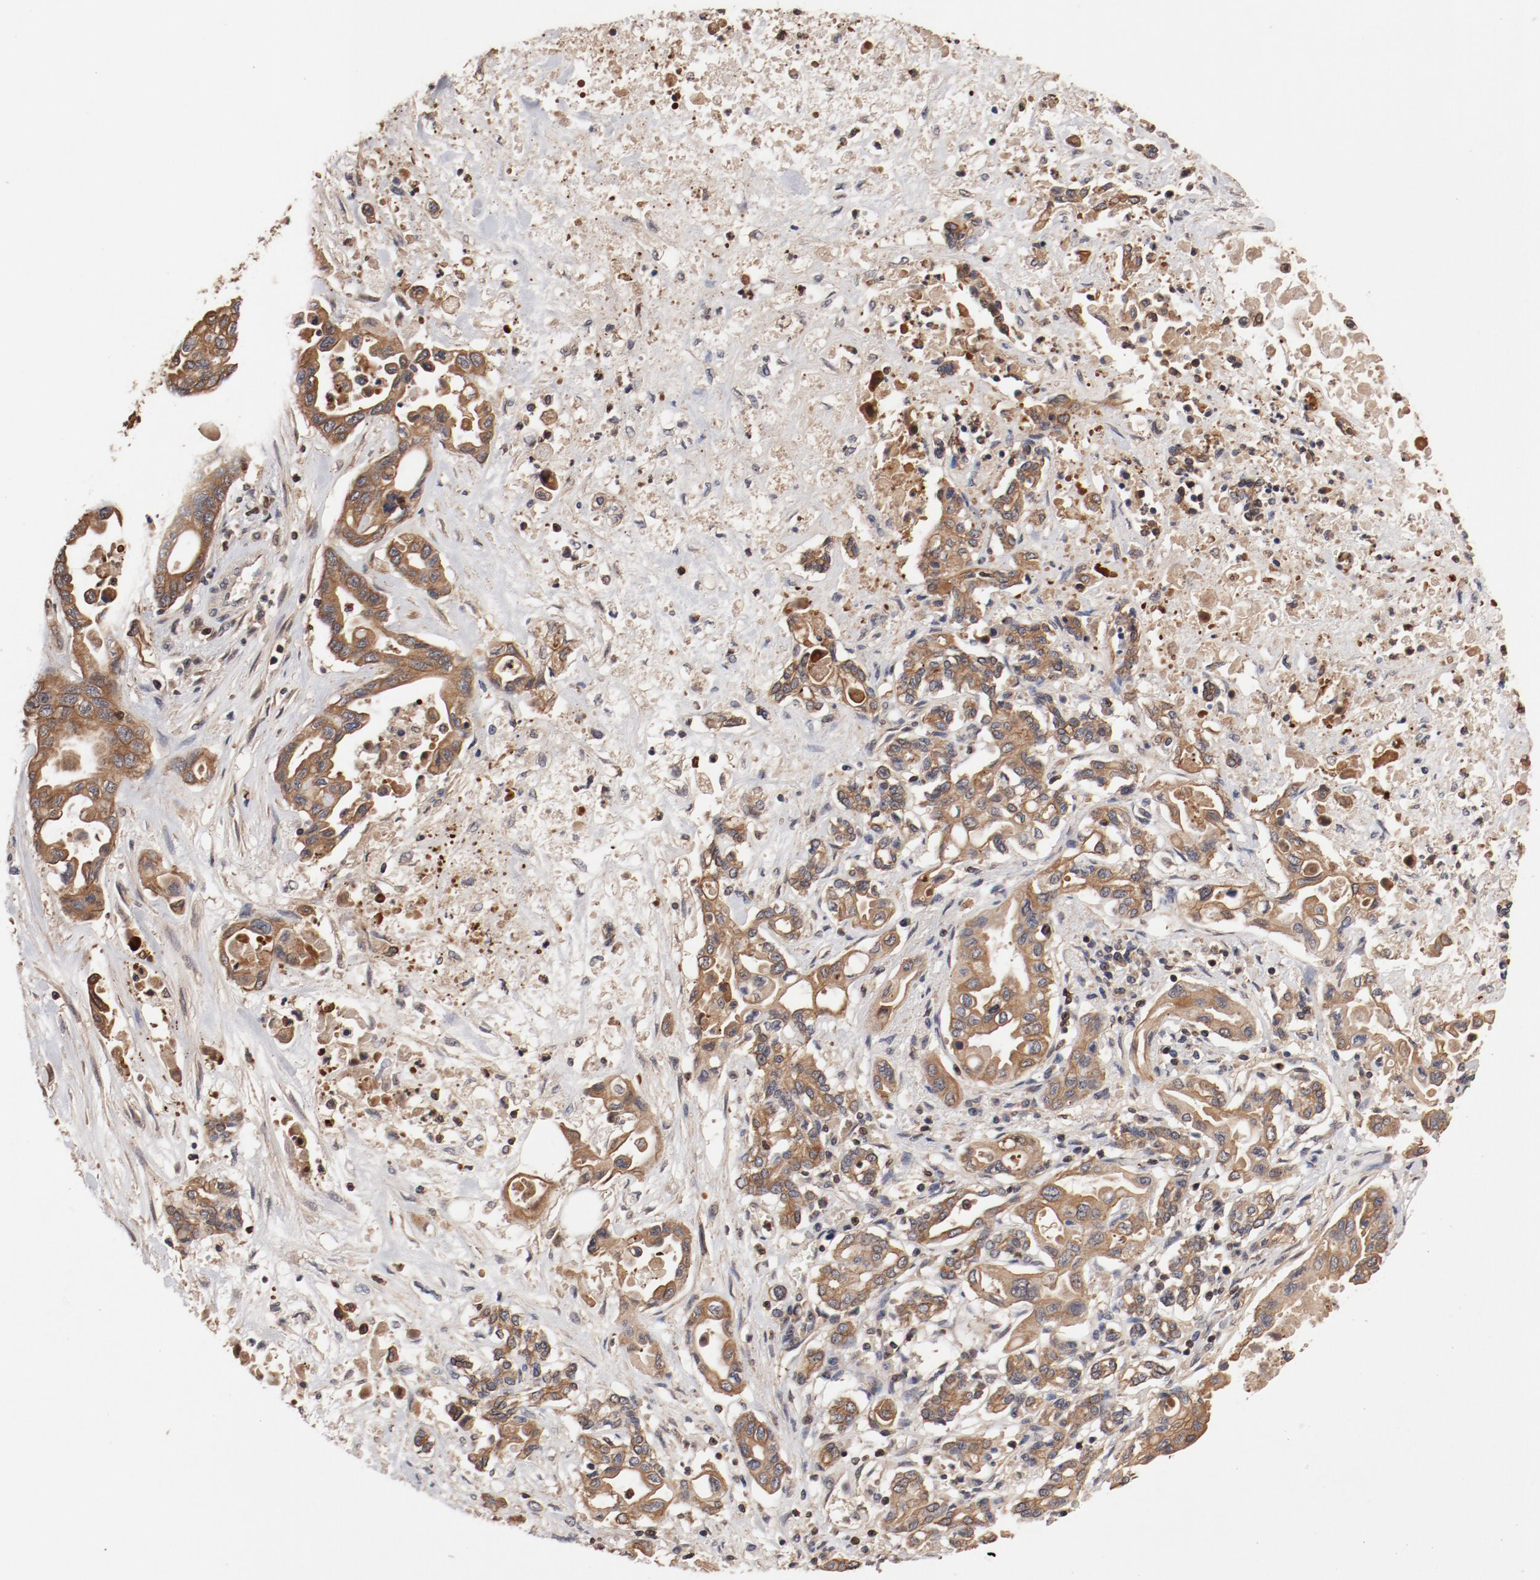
{"staining": {"intensity": "moderate", "quantity": ">75%", "location": "cytoplasmic/membranous"}, "tissue": "pancreatic cancer", "cell_type": "Tumor cells", "image_type": "cancer", "snomed": [{"axis": "morphology", "description": "Adenocarcinoma, NOS"}, {"axis": "topography", "description": "Pancreas"}], "caption": "This photomicrograph displays IHC staining of human adenocarcinoma (pancreatic), with medium moderate cytoplasmic/membranous staining in about >75% of tumor cells.", "gene": "GUF1", "patient": {"sex": "female", "age": 57}}